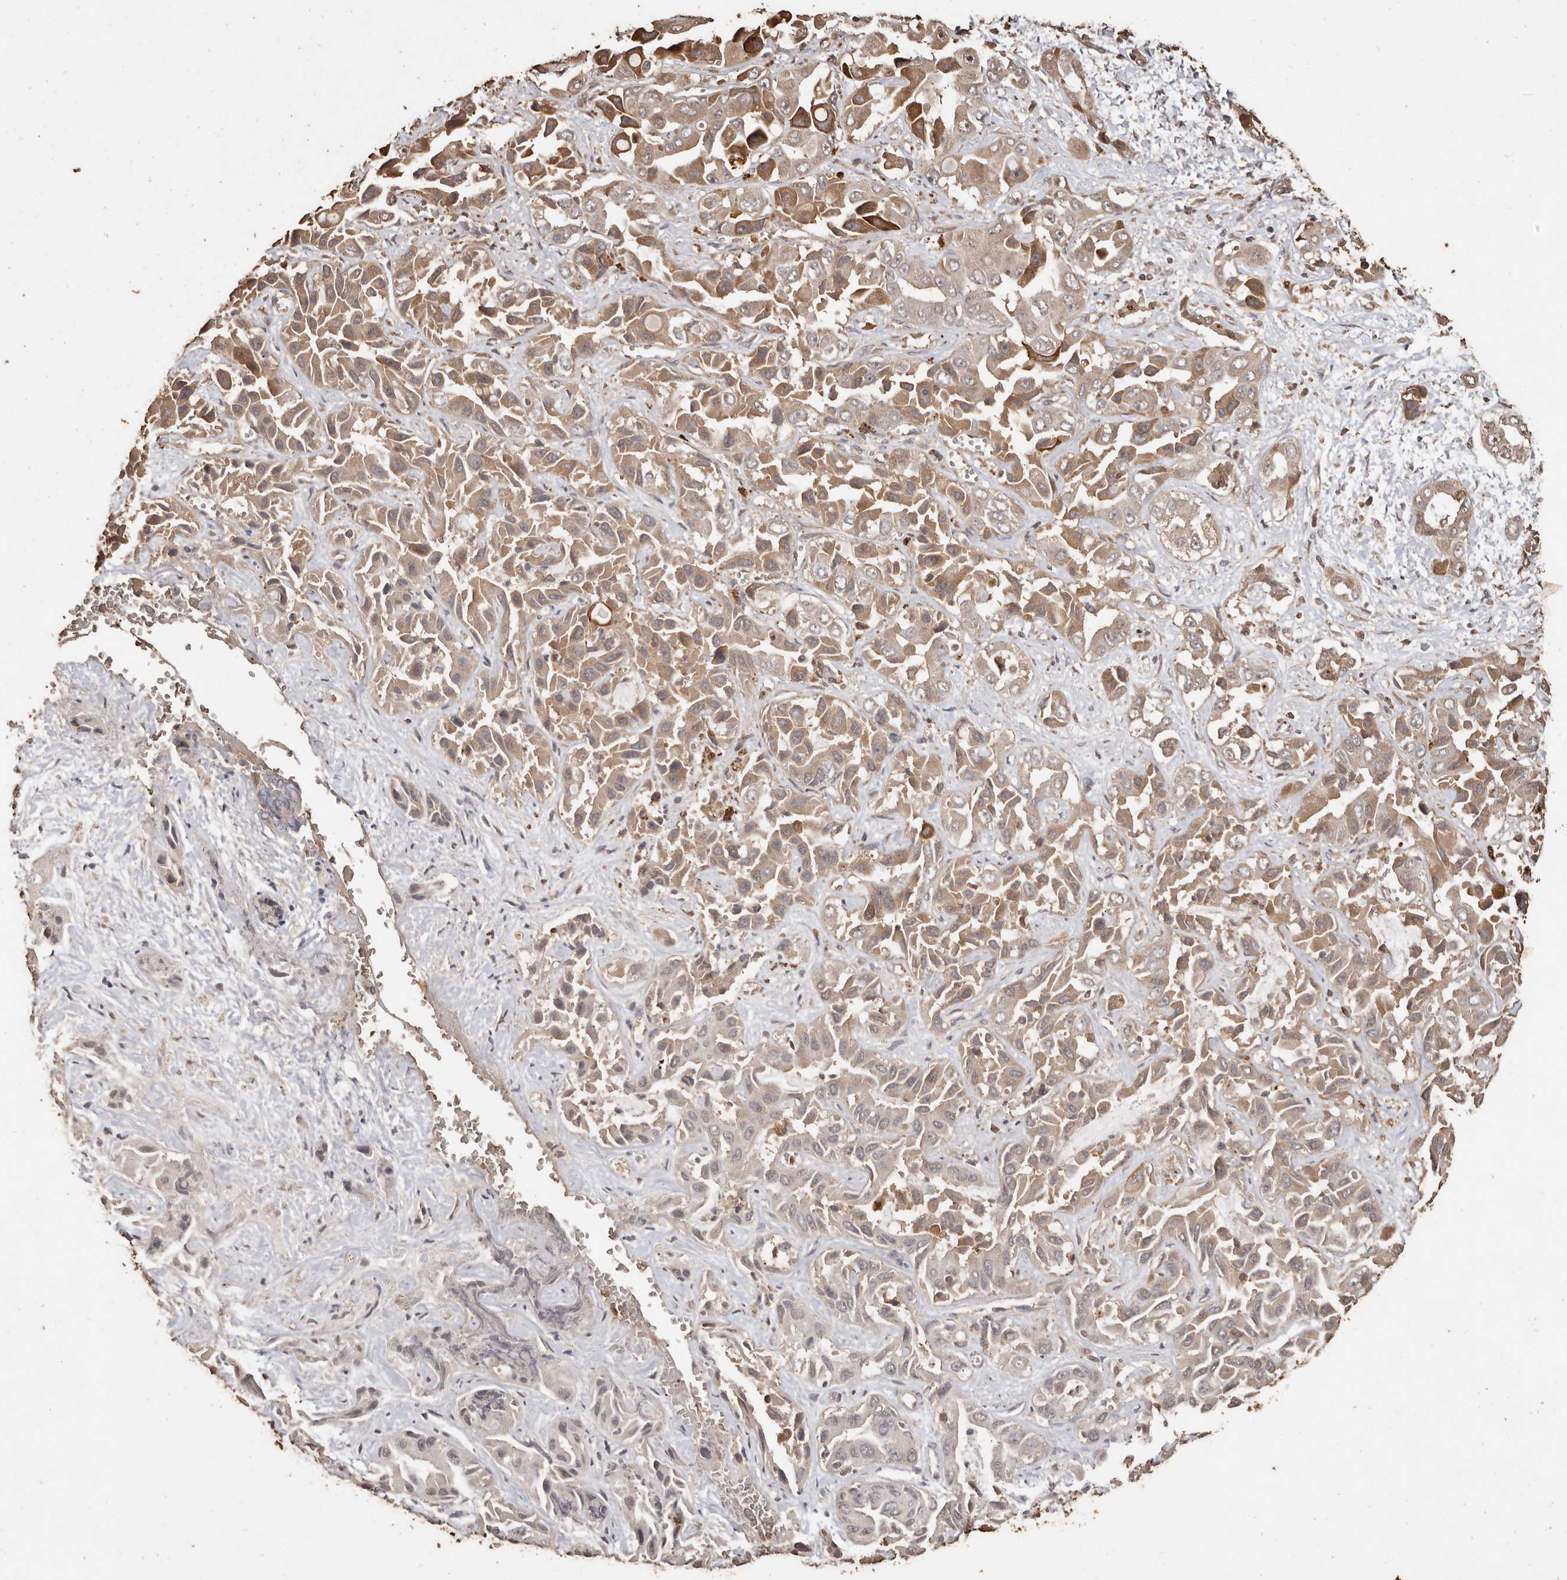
{"staining": {"intensity": "weak", "quantity": ">75%", "location": "cytoplasmic/membranous"}, "tissue": "liver cancer", "cell_type": "Tumor cells", "image_type": "cancer", "snomed": [{"axis": "morphology", "description": "Cholangiocarcinoma"}, {"axis": "topography", "description": "Liver"}], "caption": "Tumor cells show low levels of weak cytoplasmic/membranous expression in about >75% of cells in human liver cancer (cholangiocarcinoma).", "gene": "PKDCC", "patient": {"sex": "female", "age": 52}}